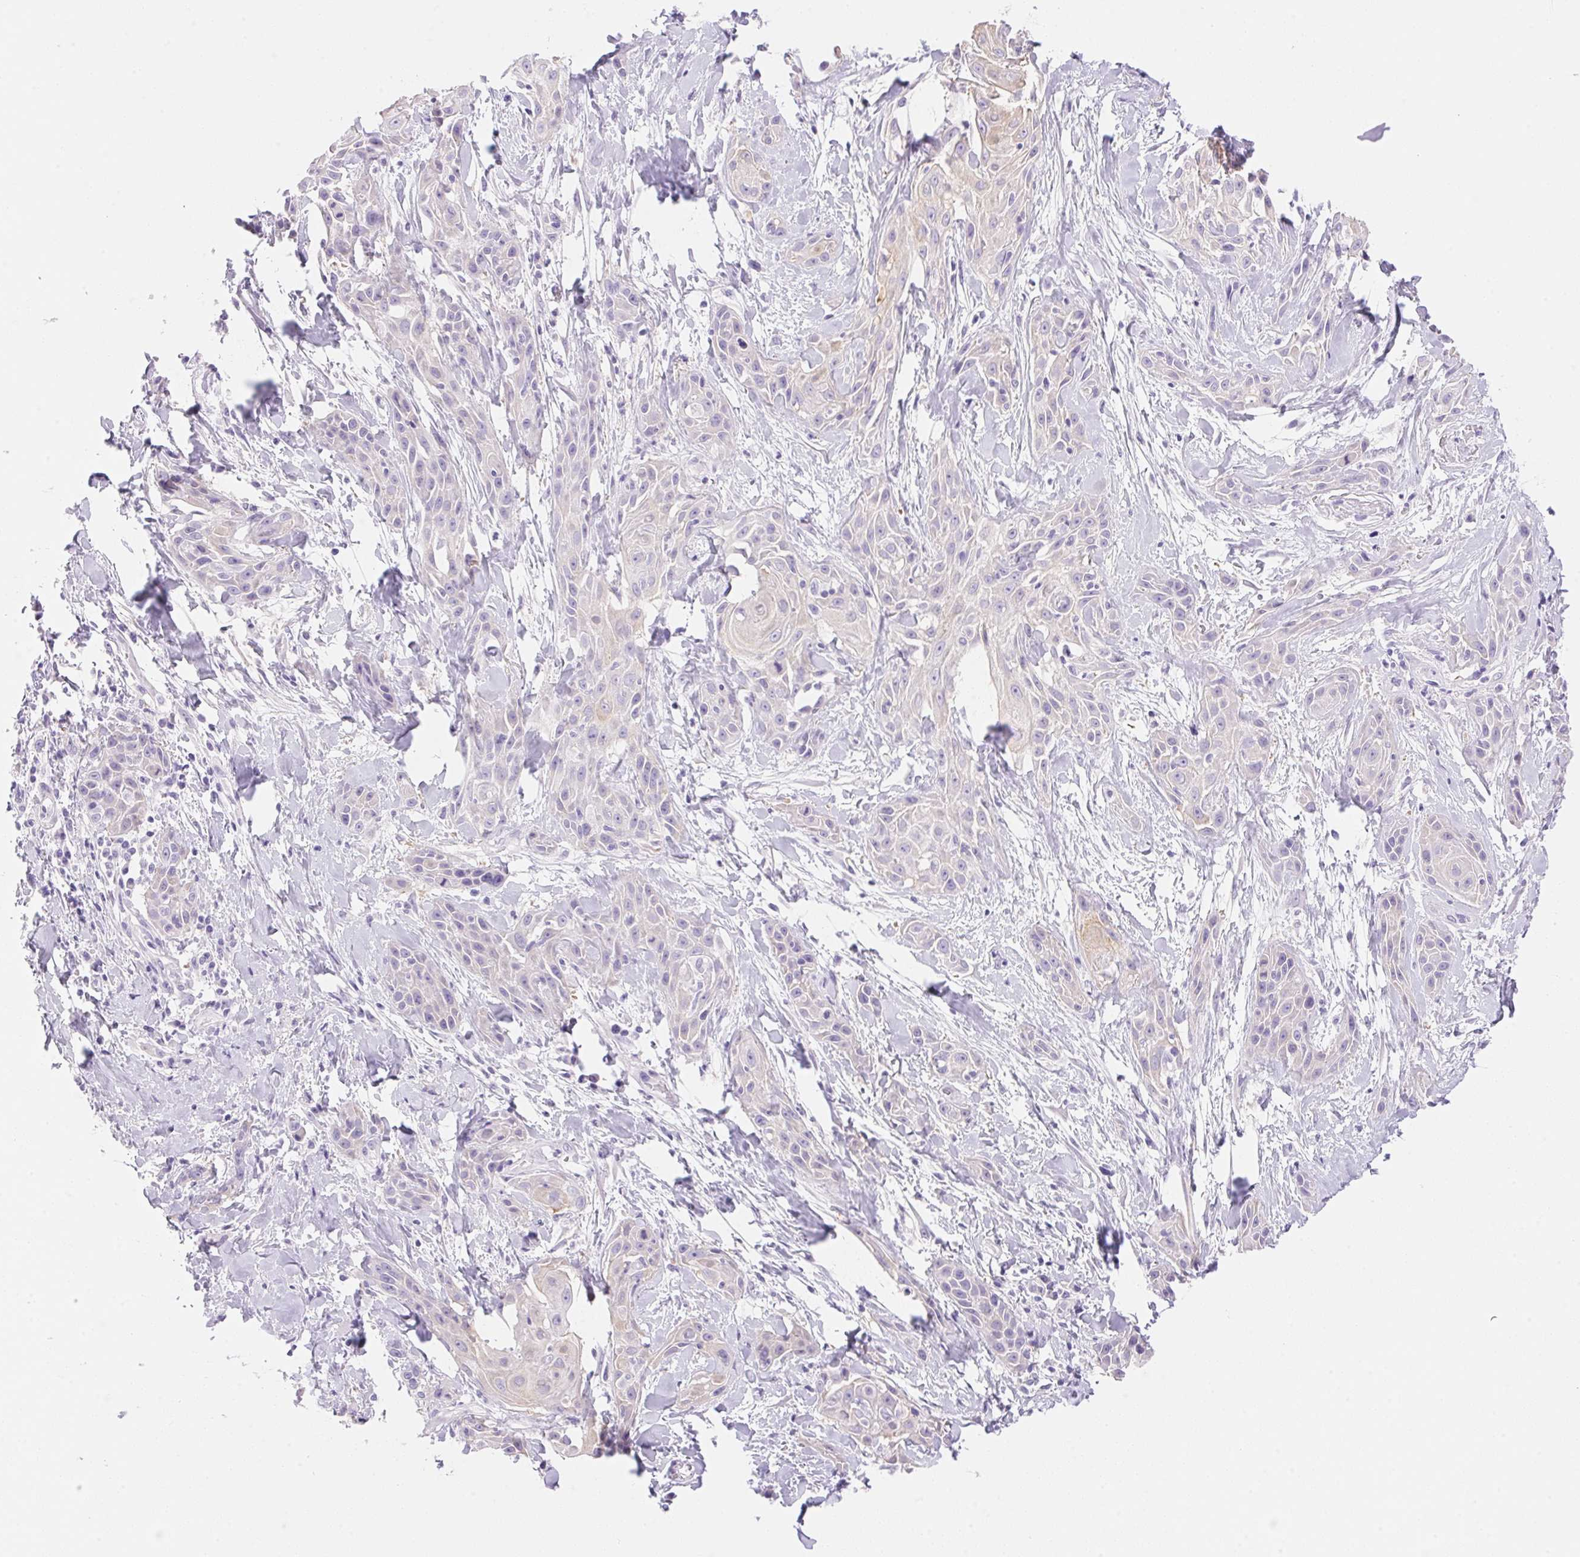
{"staining": {"intensity": "negative", "quantity": "none", "location": "none"}, "tissue": "skin cancer", "cell_type": "Tumor cells", "image_type": "cancer", "snomed": [{"axis": "morphology", "description": "Squamous cell carcinoma, NOS"}, {"axis": "topography", "description": "Skin"}, {"axis": "topography", "description": "Anal"}], "caption": "Immunohistochemical staining of skin cancer reveals no significant staining in tumor cells.", "gene": "DHCR24", "patient": {"sex": "male", "age": 64}}